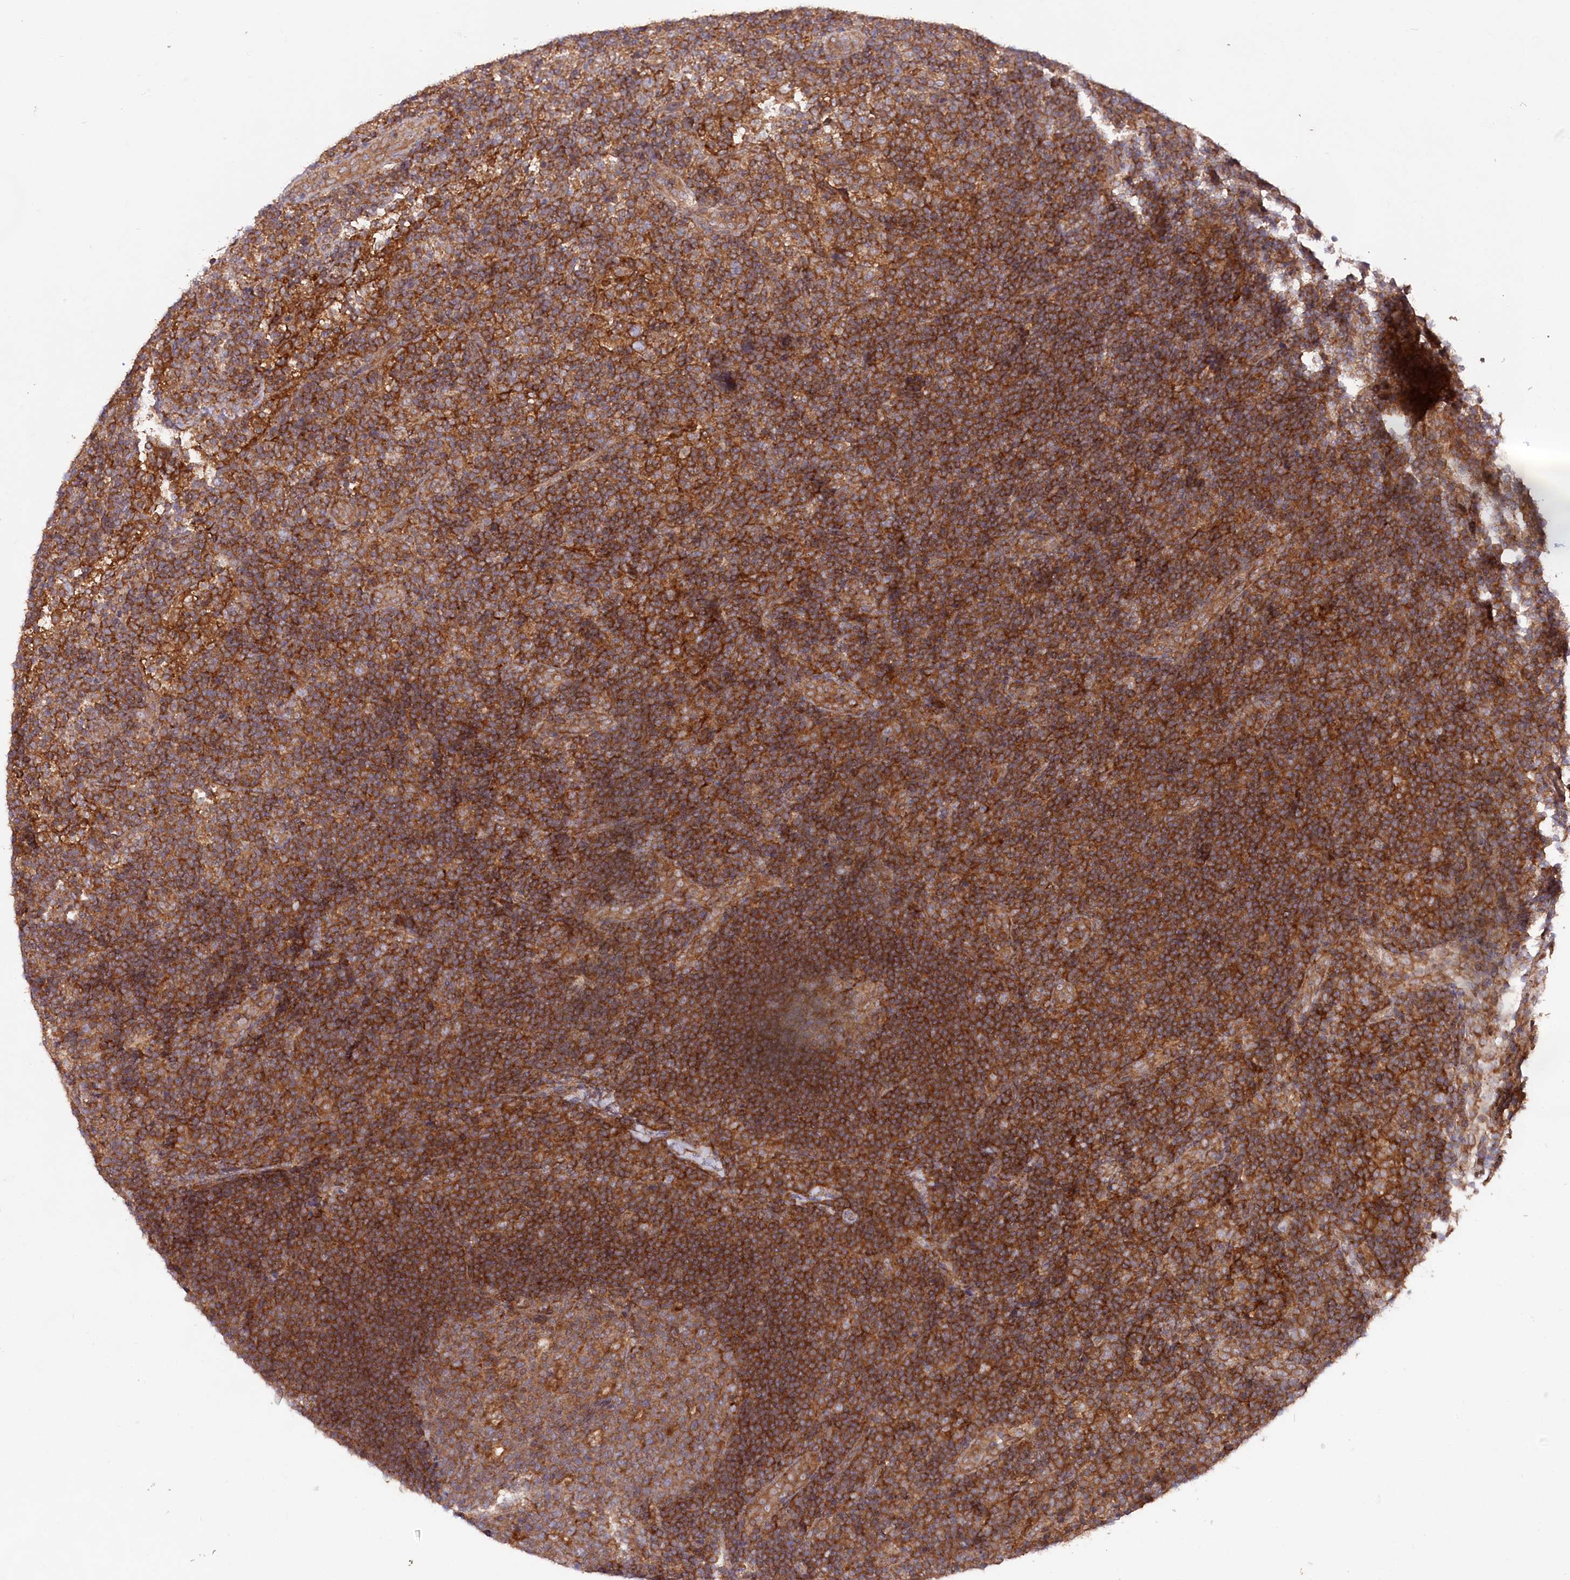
{"staining": {"intensity": "moderate", "quantity": "25%-75%", "location": "cytoplasmic/membranous"}, "tissue": "lymph node", "cell_type": "Germinal center cells", "image_type": "normal", "snomed": [{"axis": "morphology", "description": "Normal tissue, NOS"}, {"axis": "topography", "description": "Lymph node"}], "caption": "The photomicrograph reveals immunohistochemical staining of benign lymph node. There is moderate cytoplasmic/membranous expression is appreciated in approximately 25%-75% of germinal center cells. (Stains: DAB (3,3'-diaminobenzidine) in brown, nuclei in blue, Microscopy: brightfield microscopy at high magnification).", "gene": "PPP1R21", "patient": {"sex": "female", "age": 22}}